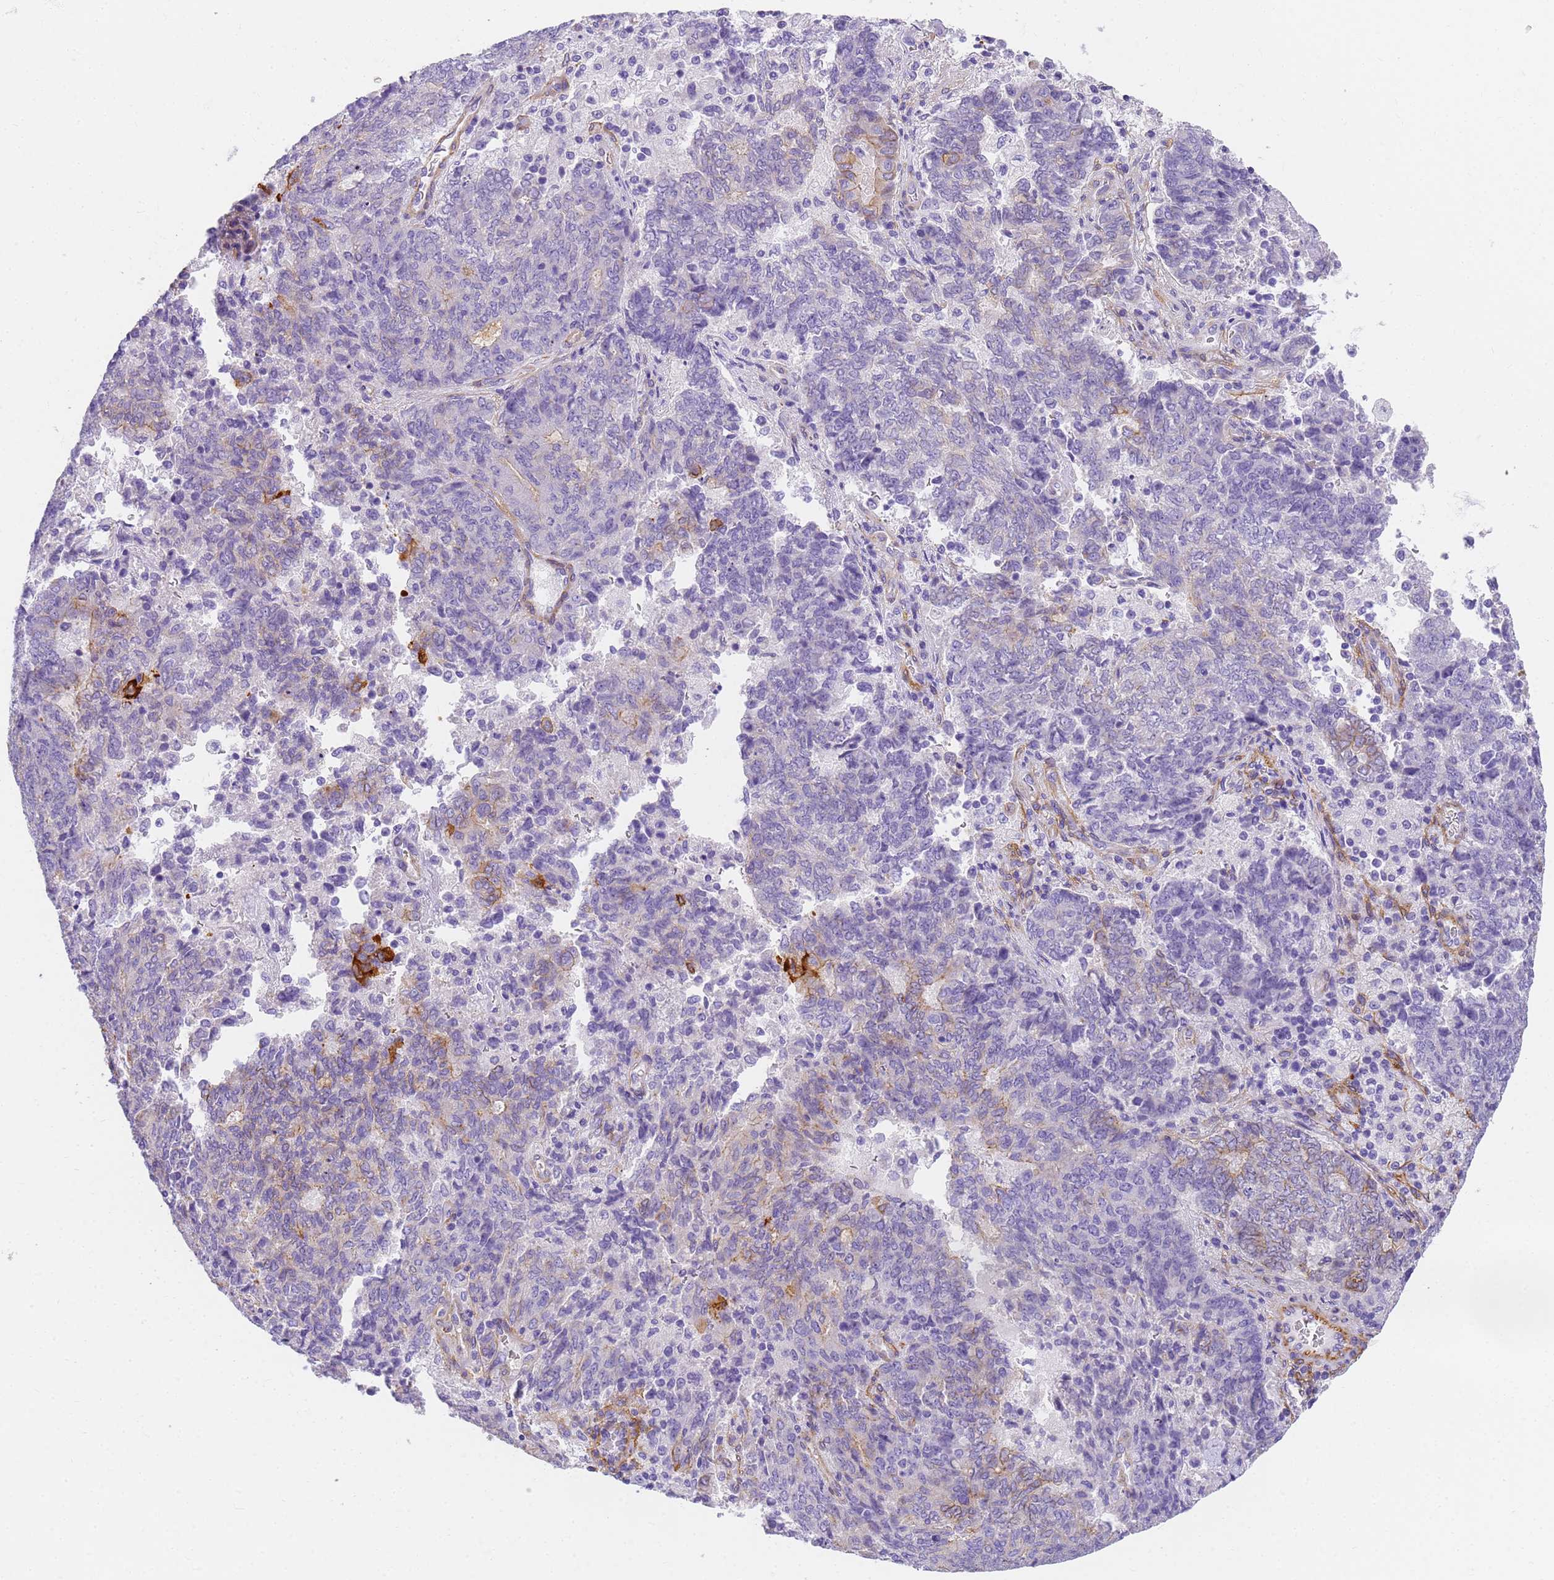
{"staining": {"intensity": "strong", "quantity": "<25%", "location": "cytoplasmic/membranous"}, "tissue": "endometrial cancer", "cell_type": "Tumor cells", "image_type": "cancer", "snomed": [{"axis": "morphology", "description": "Adenocarcinoma, NOS"}, {"axis": "topography", "description": "Endometrium"}], "caption": "A brown stain highlights strong cytoplasmic/membranous positivity of a protein in endometrial adenocarcinoma tumor cells.", "gene": "MVB12A", "patient": {"sex": "female", "age": 80}}